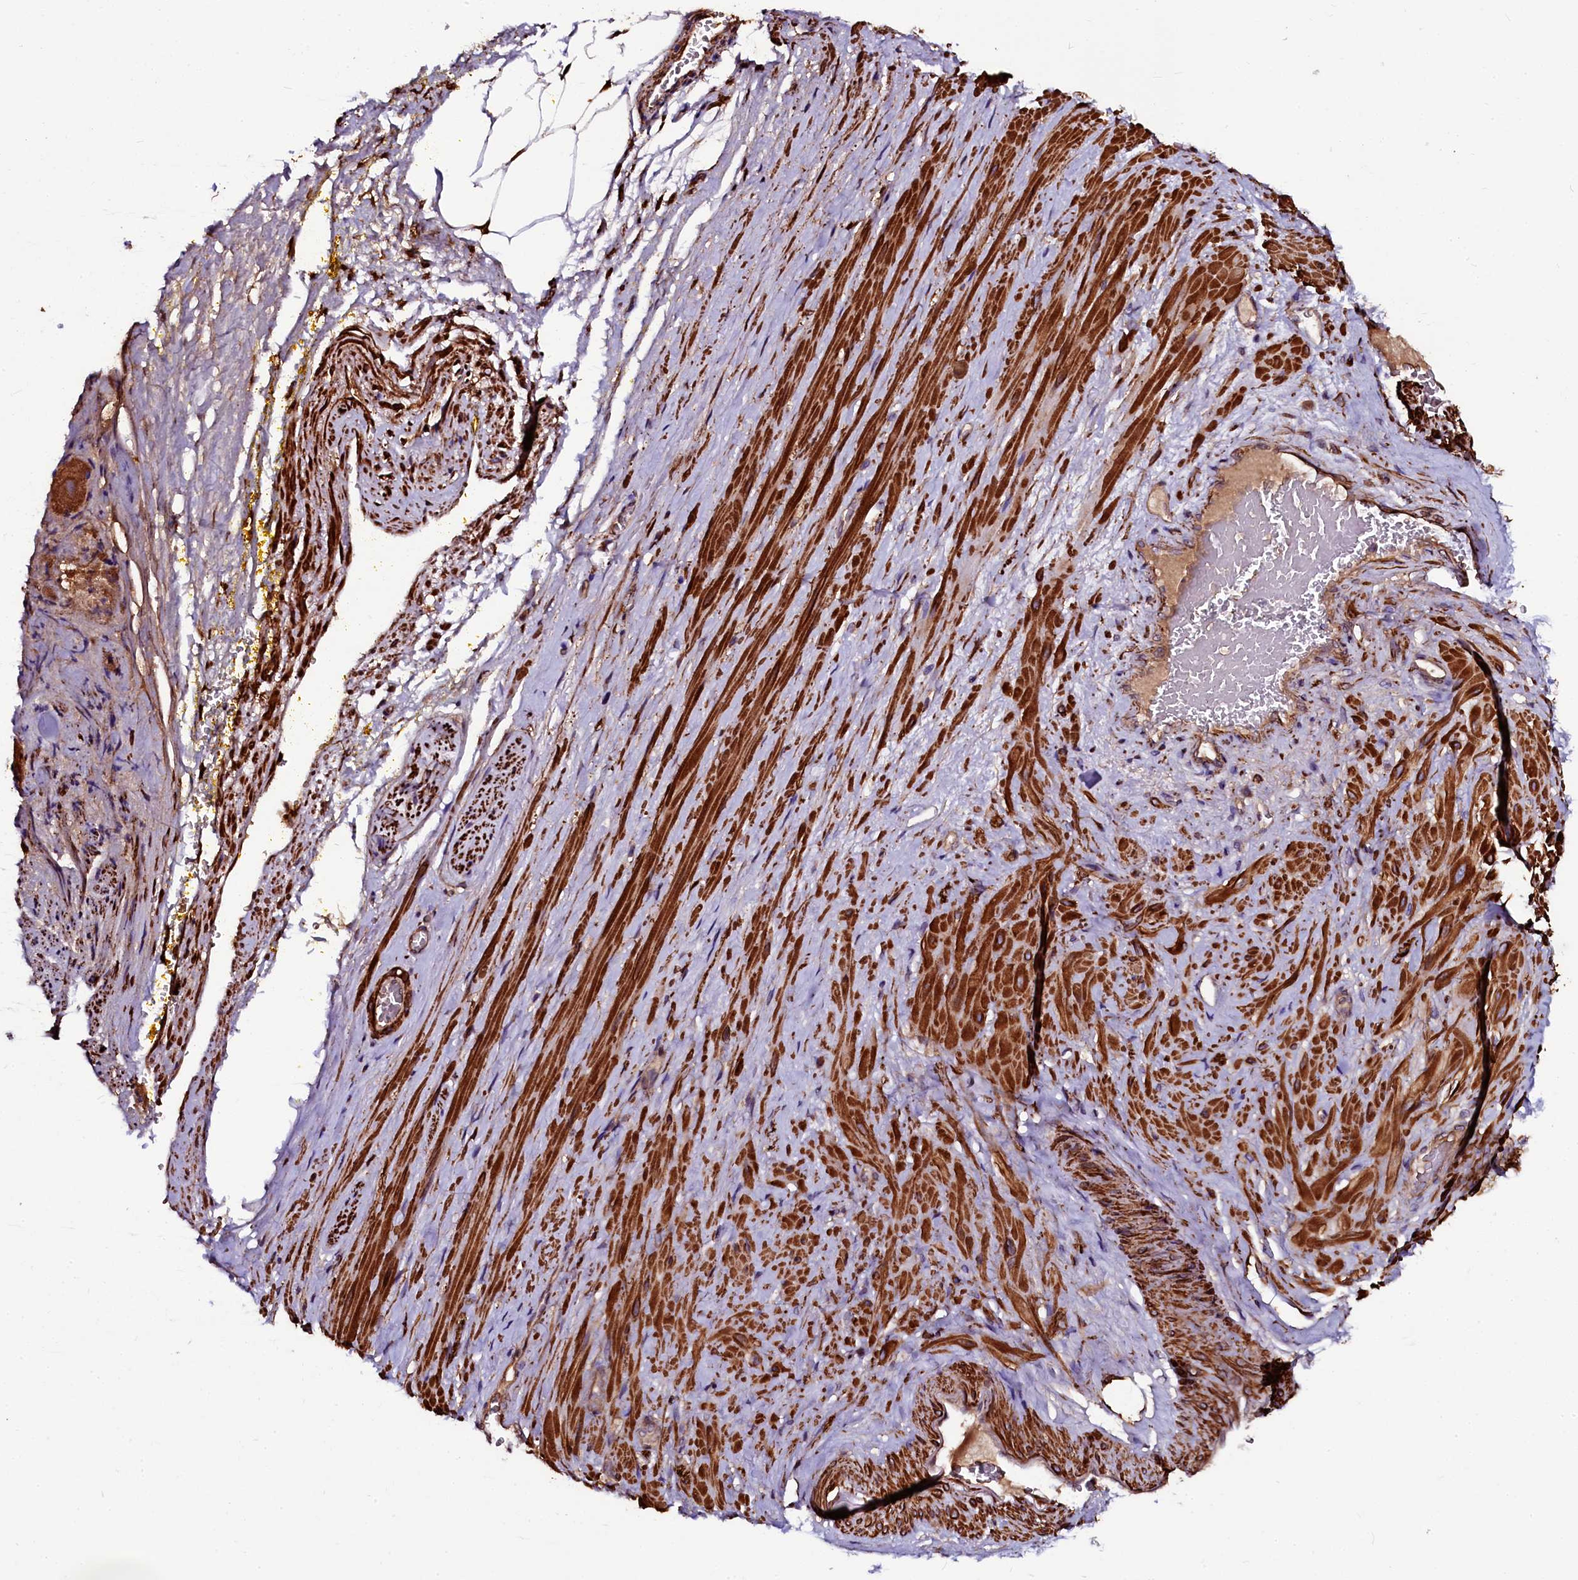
{"staining": {"intensity": "moderate", "quantity": ">75%", "location": "cytoplasmic/membranous,nuclear"}, "tissue": "adipose tissue", "cell_type": "Adipocytes", "image_type": "normal", "snomed": [{"axis": "morphology", "description": "Normal tissue, NOS"}, {"axis": "morphology", "description": "Adenocarcinoma, Low grade"}, {"axis": "topography", "description": "Prostate"}, {"axis": "topography", "description": "Peripheral nerve tissue"}], "caption": "Adipocytes exhibit moderate cytoplasmic/membranous,nuclear expression in about >75% of cells in unremarkable adipose tissue.", "gene": "N4BP1", "patient": {"sex": "male", "age": 63}}